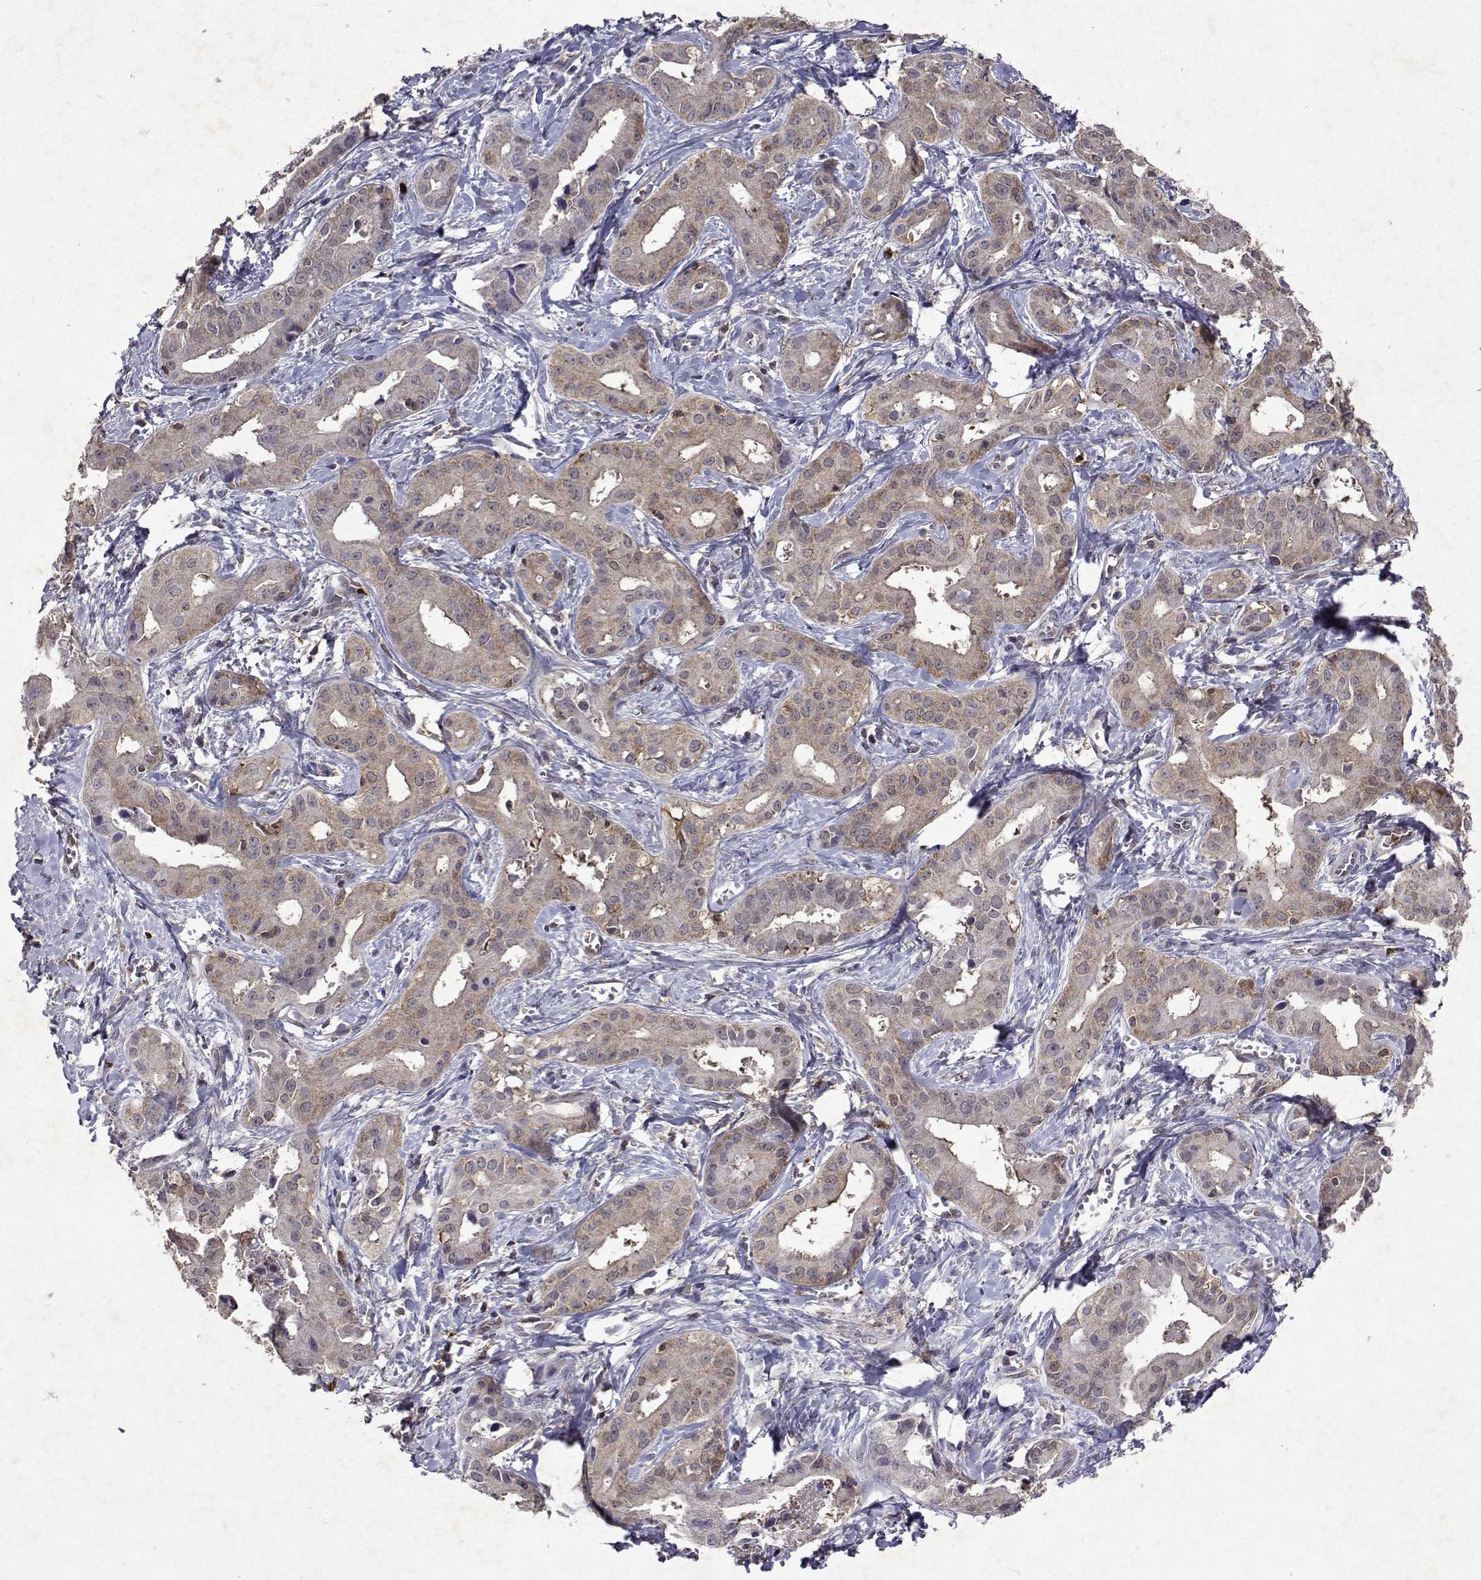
{"staining": {"intensity": "weak", "quantity": ">75%", "location": "cytoplasmic/membranous"}, "tissue": "liver cancer", "cell_type": "Tumor cells", "image_type": "cancer", "snomed": [{"axis": "morphology", "description": "Cholangiocarcinoma"}, {"axis": "topography", "description": "Liver"}], "caption": "Human liver cholangiocarcinoma stained with a brown dye shows weak cytoplasmic/membranous positive positivity in approximately >75% of tumor cells.", "gene": "APAF1", "patient": {"sex": "female", "age": 65}}